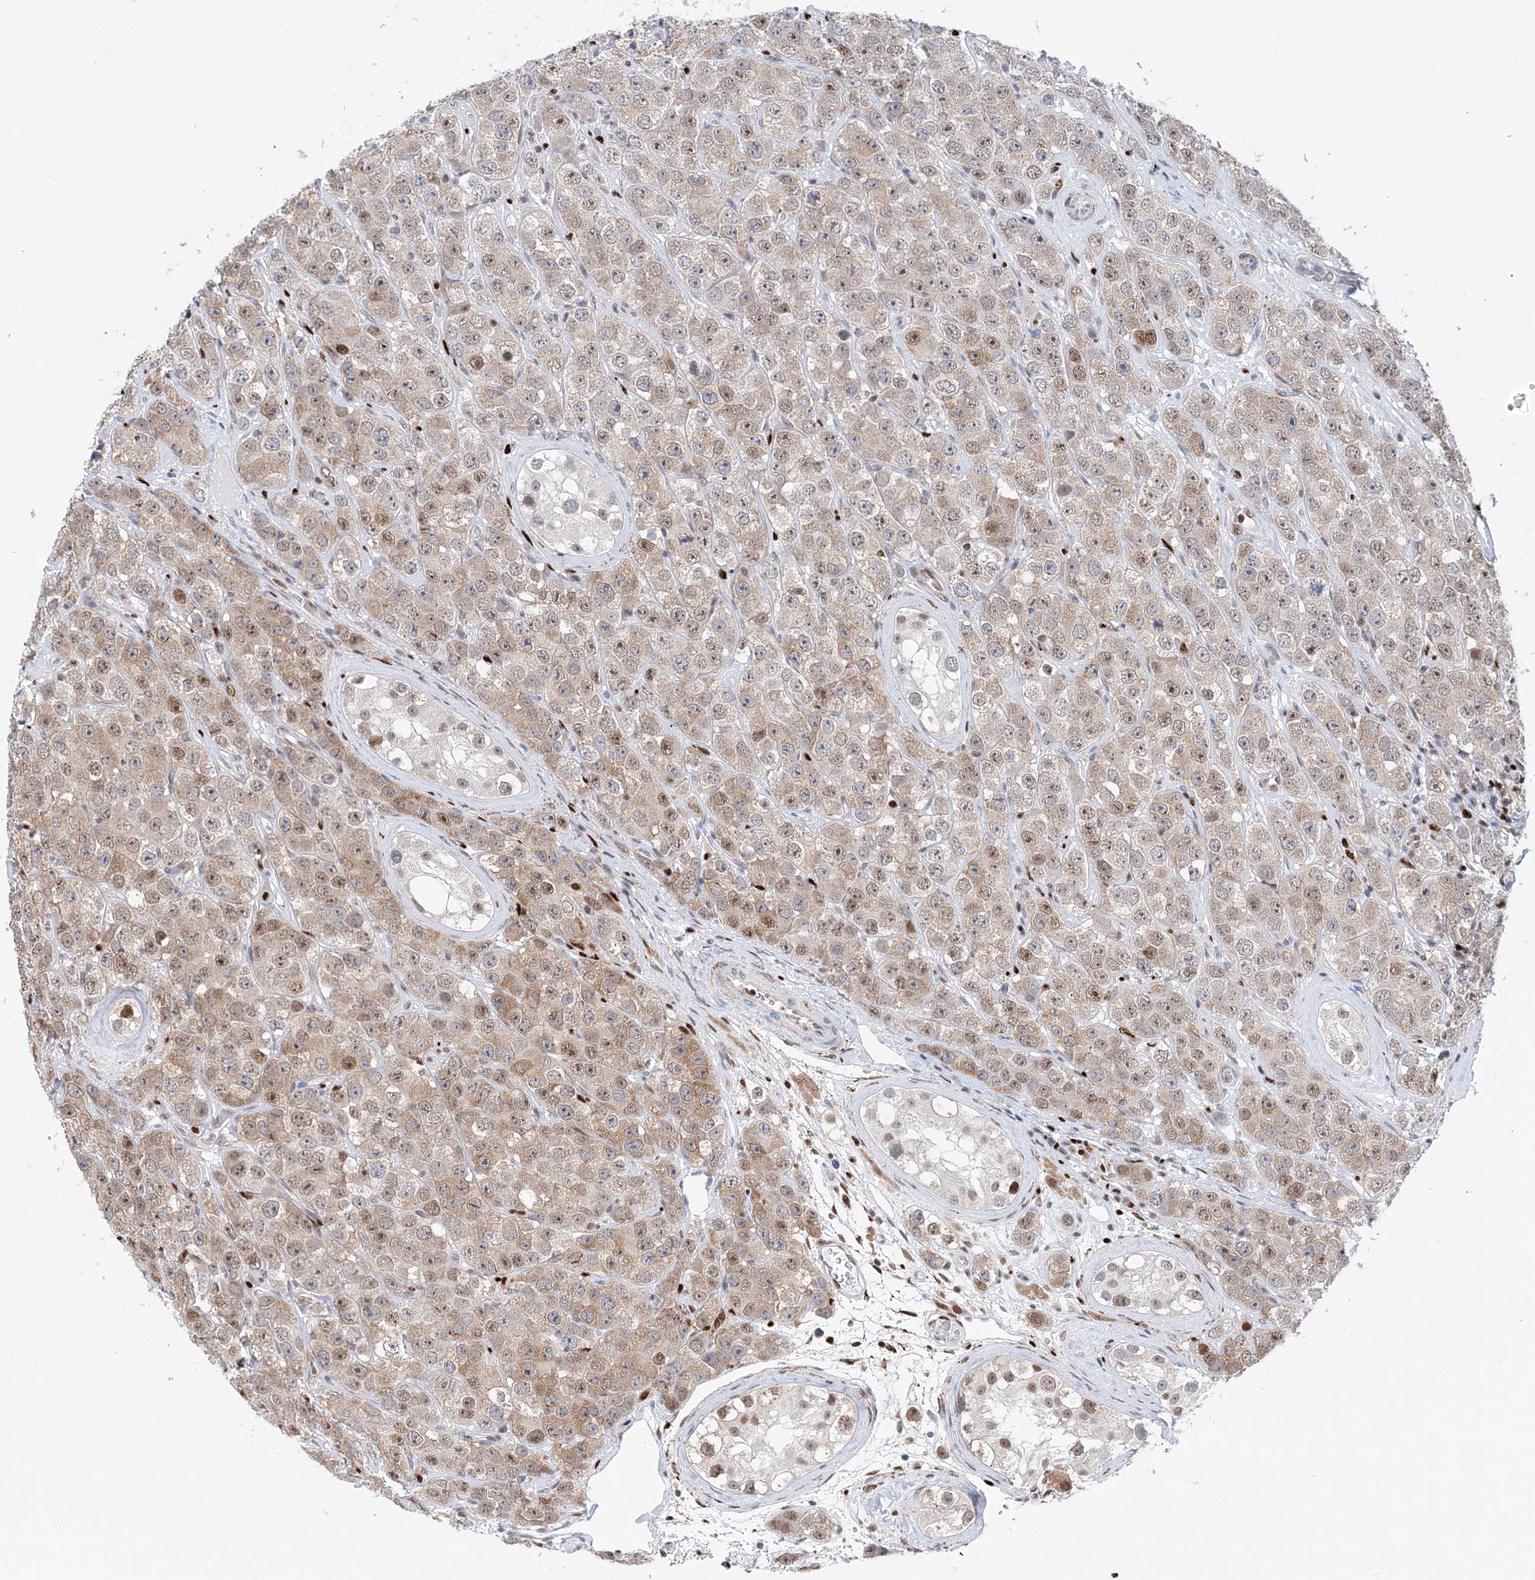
{"staining": {"intensity": "moderate", "quantity": "<25%", "location": "cytoplasmic/membranous,nuclear"}, "tissue": "testis cancer", "cell_type": "Tumor cells", "image_type": "cancer", "snomed": [{"axis": "morphology", "description": "Seminoma, NOS"}, {"axis": "topography", "description": "Testis"}], "caption": "A high-resolution histopathology image shows immunohistochemistry staining of testis seminoma, which shows moderate cytoplasmic/membranous and nuclear positivity in approximately <25% of tumor cells. (DAB = brown stain, brightfield microscopy at high magnification).", "gene": "NIT2", "patient": {"sex": "male", "age": 28}}